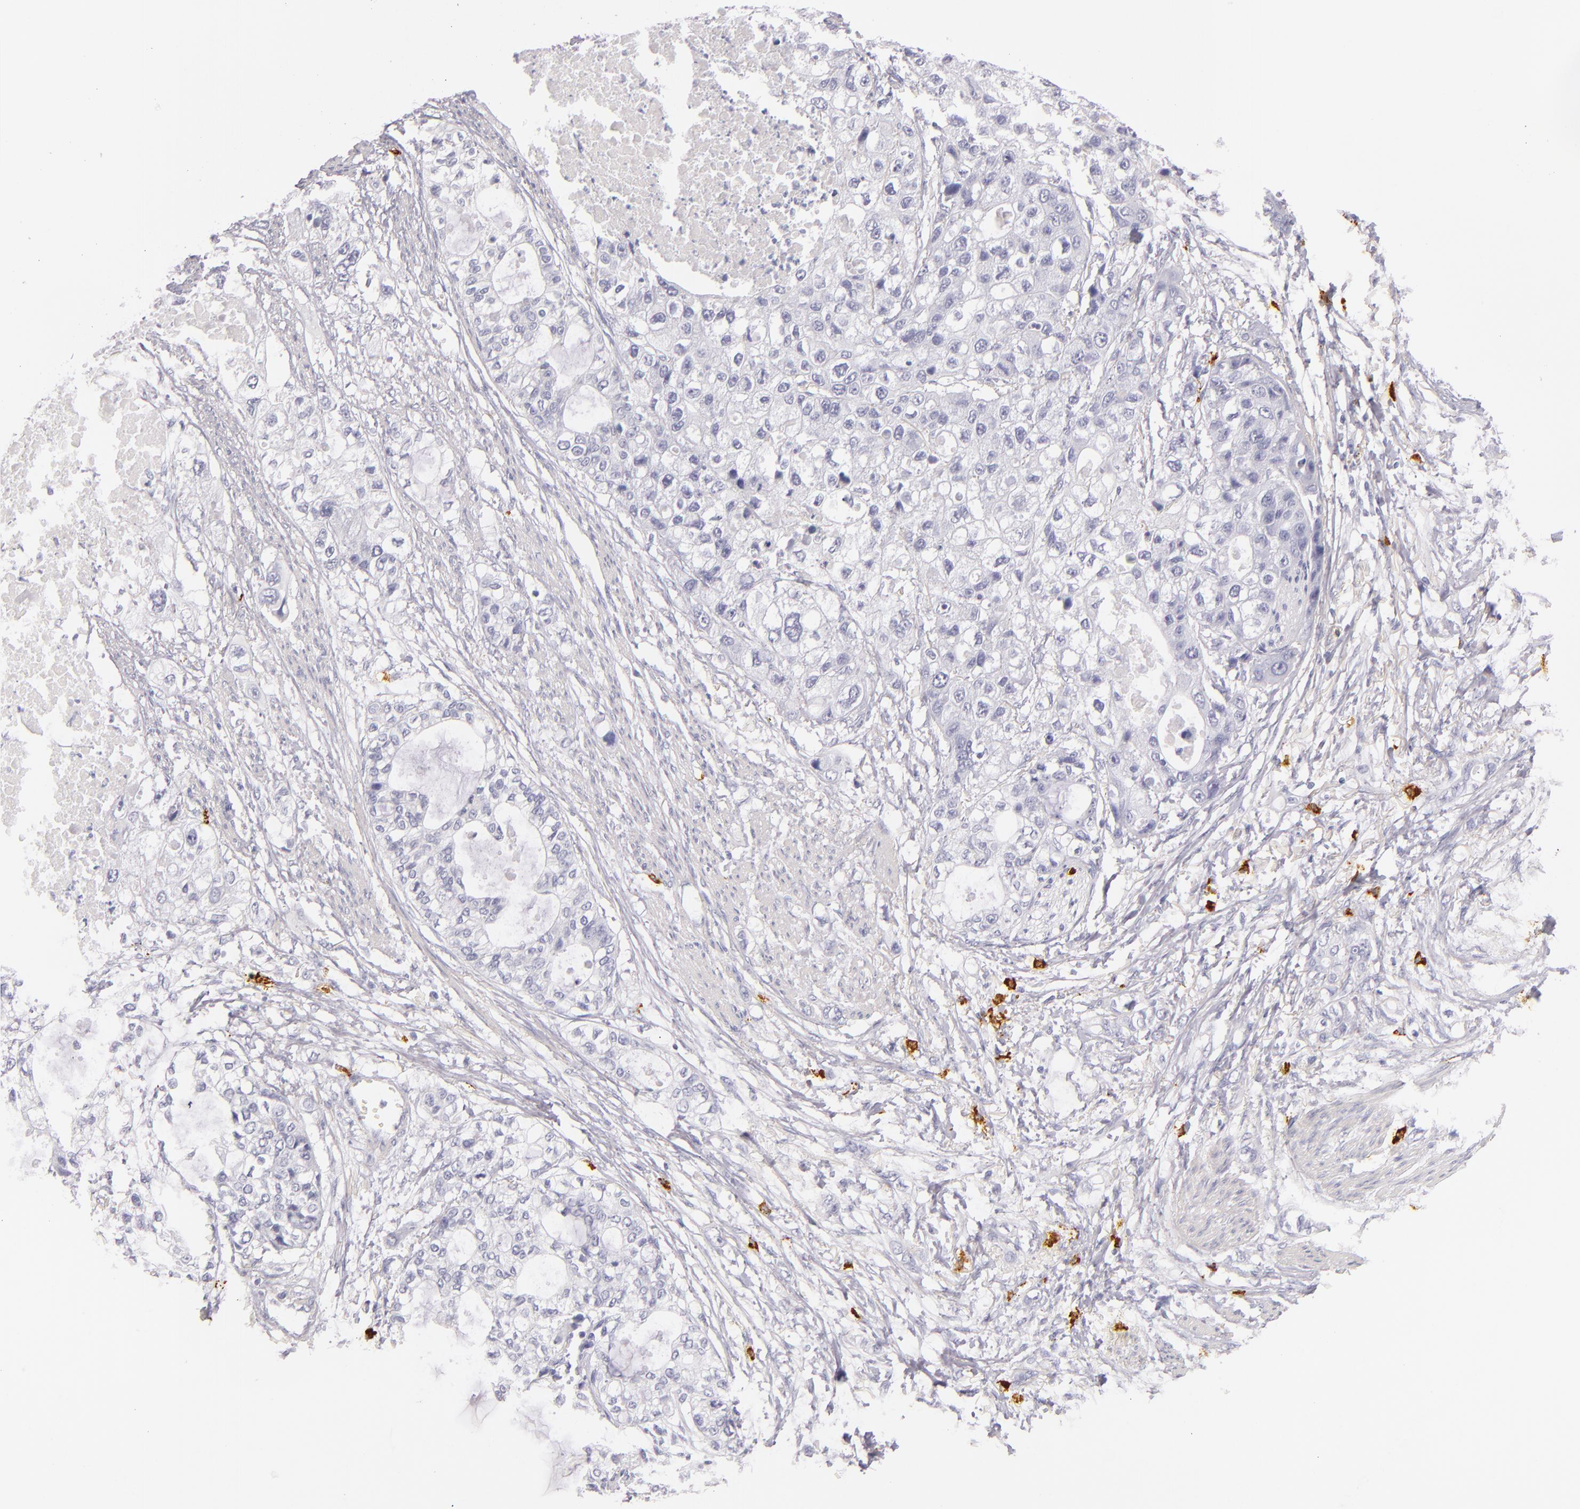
{"staining": {"intensity": "negative", "quantity": "none", "location": "none"}, "tissue": "stomach cancer", "cell_type": "Tumor cells", "image_type": "cancer", "snomed": [{"axis": "morphology", "description": "Adenocarcinoma, NOS"}, {"axis": "topography", "description": "Stomach, upper"}], "caption": "Immunohistochemistry (IHC) of stomach adenocarcinoma reveals no staining in tumor cells.", "gene": "TPSD1", "patient": {"sex": "female", "age": 52}}